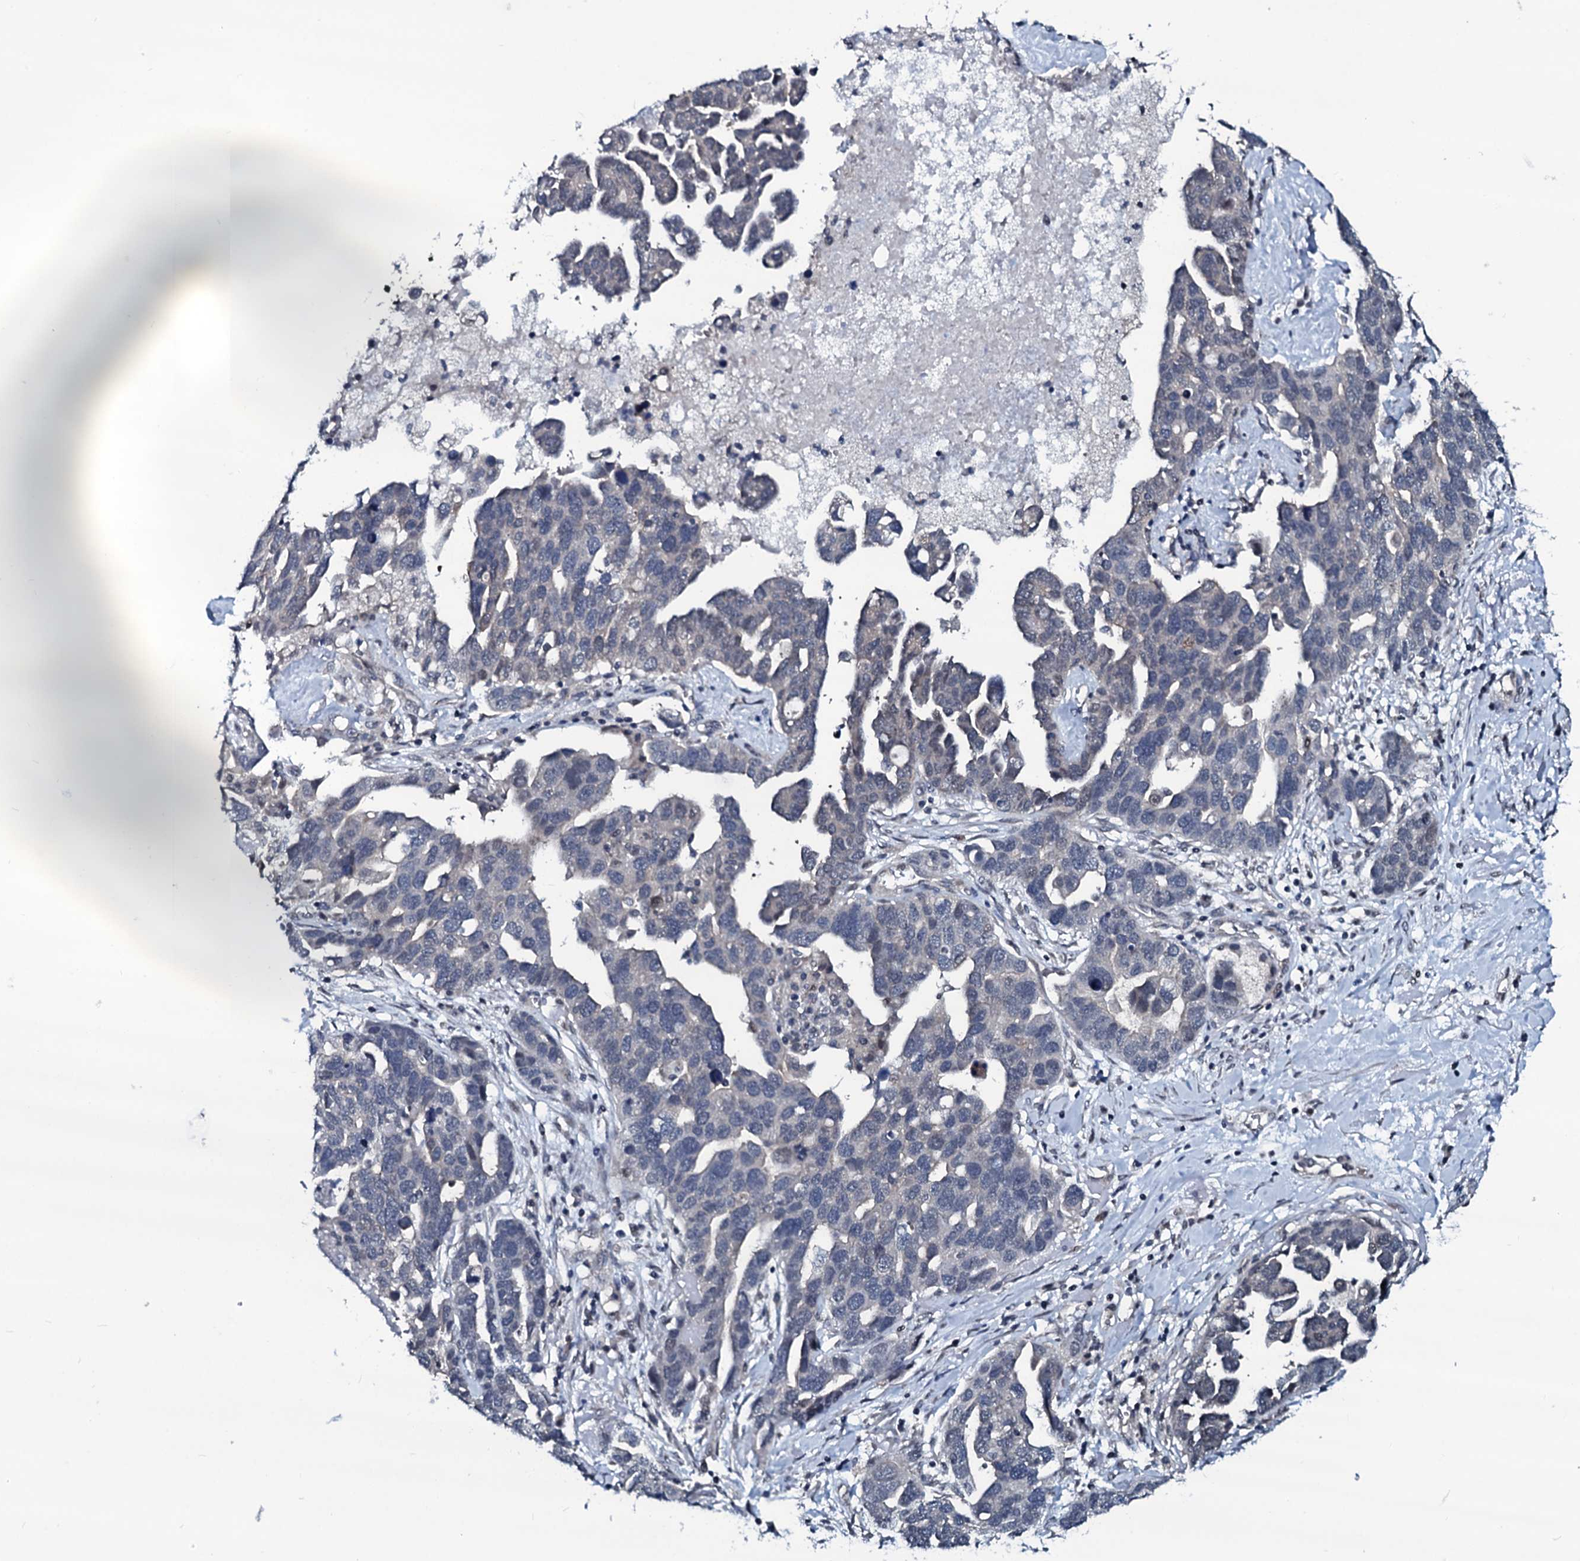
{"staining": {"intensity": "negative", "quantity": "none", "location": "none"}, "tissue": "ovarian cancer", "cell_type": "Tumor cells", "image_type": "cancer", "snomed": [{"axis": "morphology", "description": "Cystadenocarcinoma, serous, NOS"}, {"axis": "topography", "description": "Ovary"}], "caption": "A high-resolution photomicrograph shows IHC staining of ovarian serous cystadenocarcinoma, which reveals no significant positivity in tumor cells.", "gene": "OGFOD2", "patient": {"sex": "female", "age": 54}}